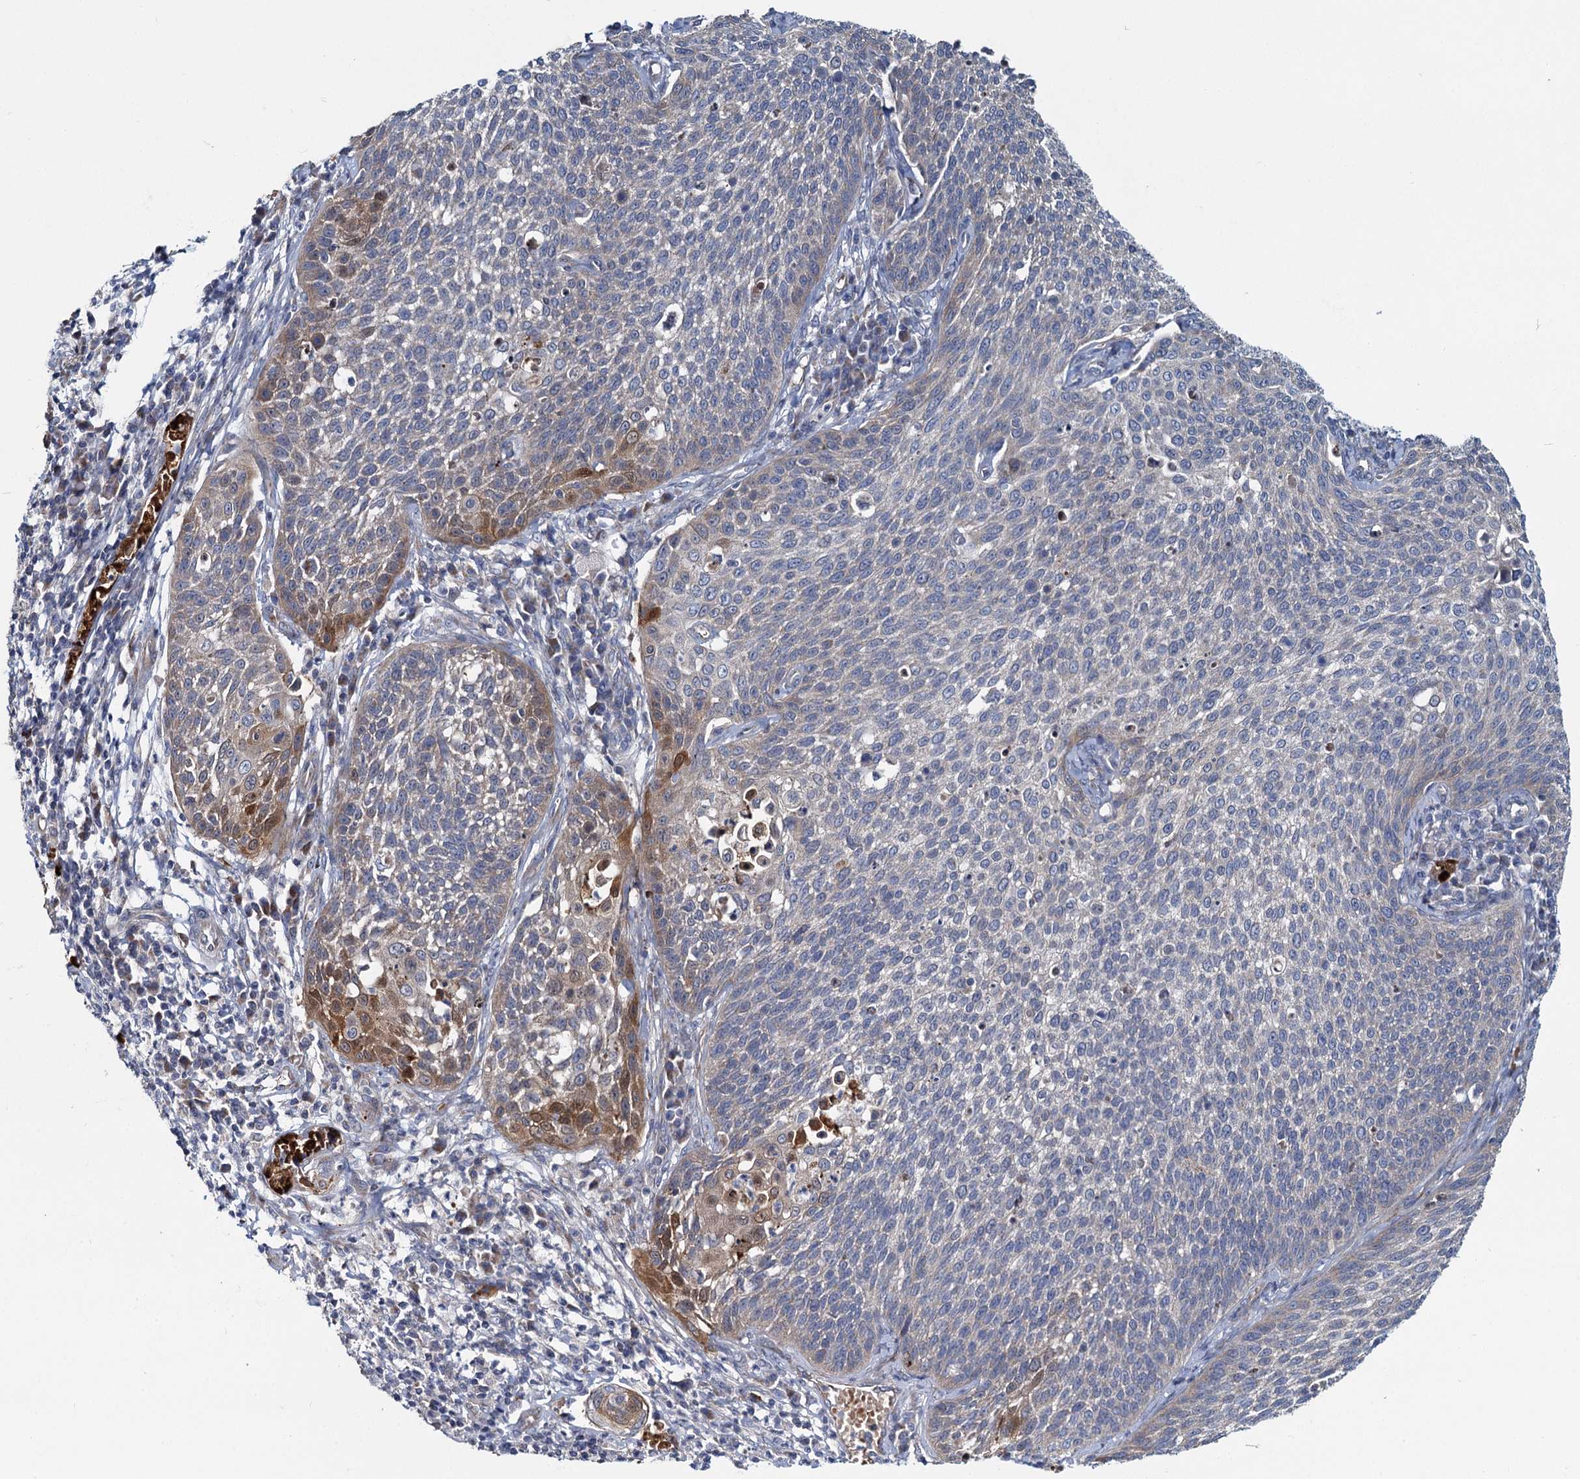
{"staining": {"intensity": "moderate", "quantity": "<25%", "location": "cytoplasmic/membranous"}, "tissue": "cervical cancer", "cell_type": "Tumor cells", "image_type": "cancer", "snomed": [{"axis": "morphology", "description": "Squamous cell carcinoma, NOS"}, {"axis": "topography", "description": "Cervix"}], "caption": "DAB (3,3'-diaminobenzidine) immunohistochemical staining of cervical squamous cell carcinoma exhibits moderate cytoplasmic/membranous protein staining in about <25% of tumor cells.", "gene": "DCUN1D2", "patient": {"sex": "female", "age": 34}}